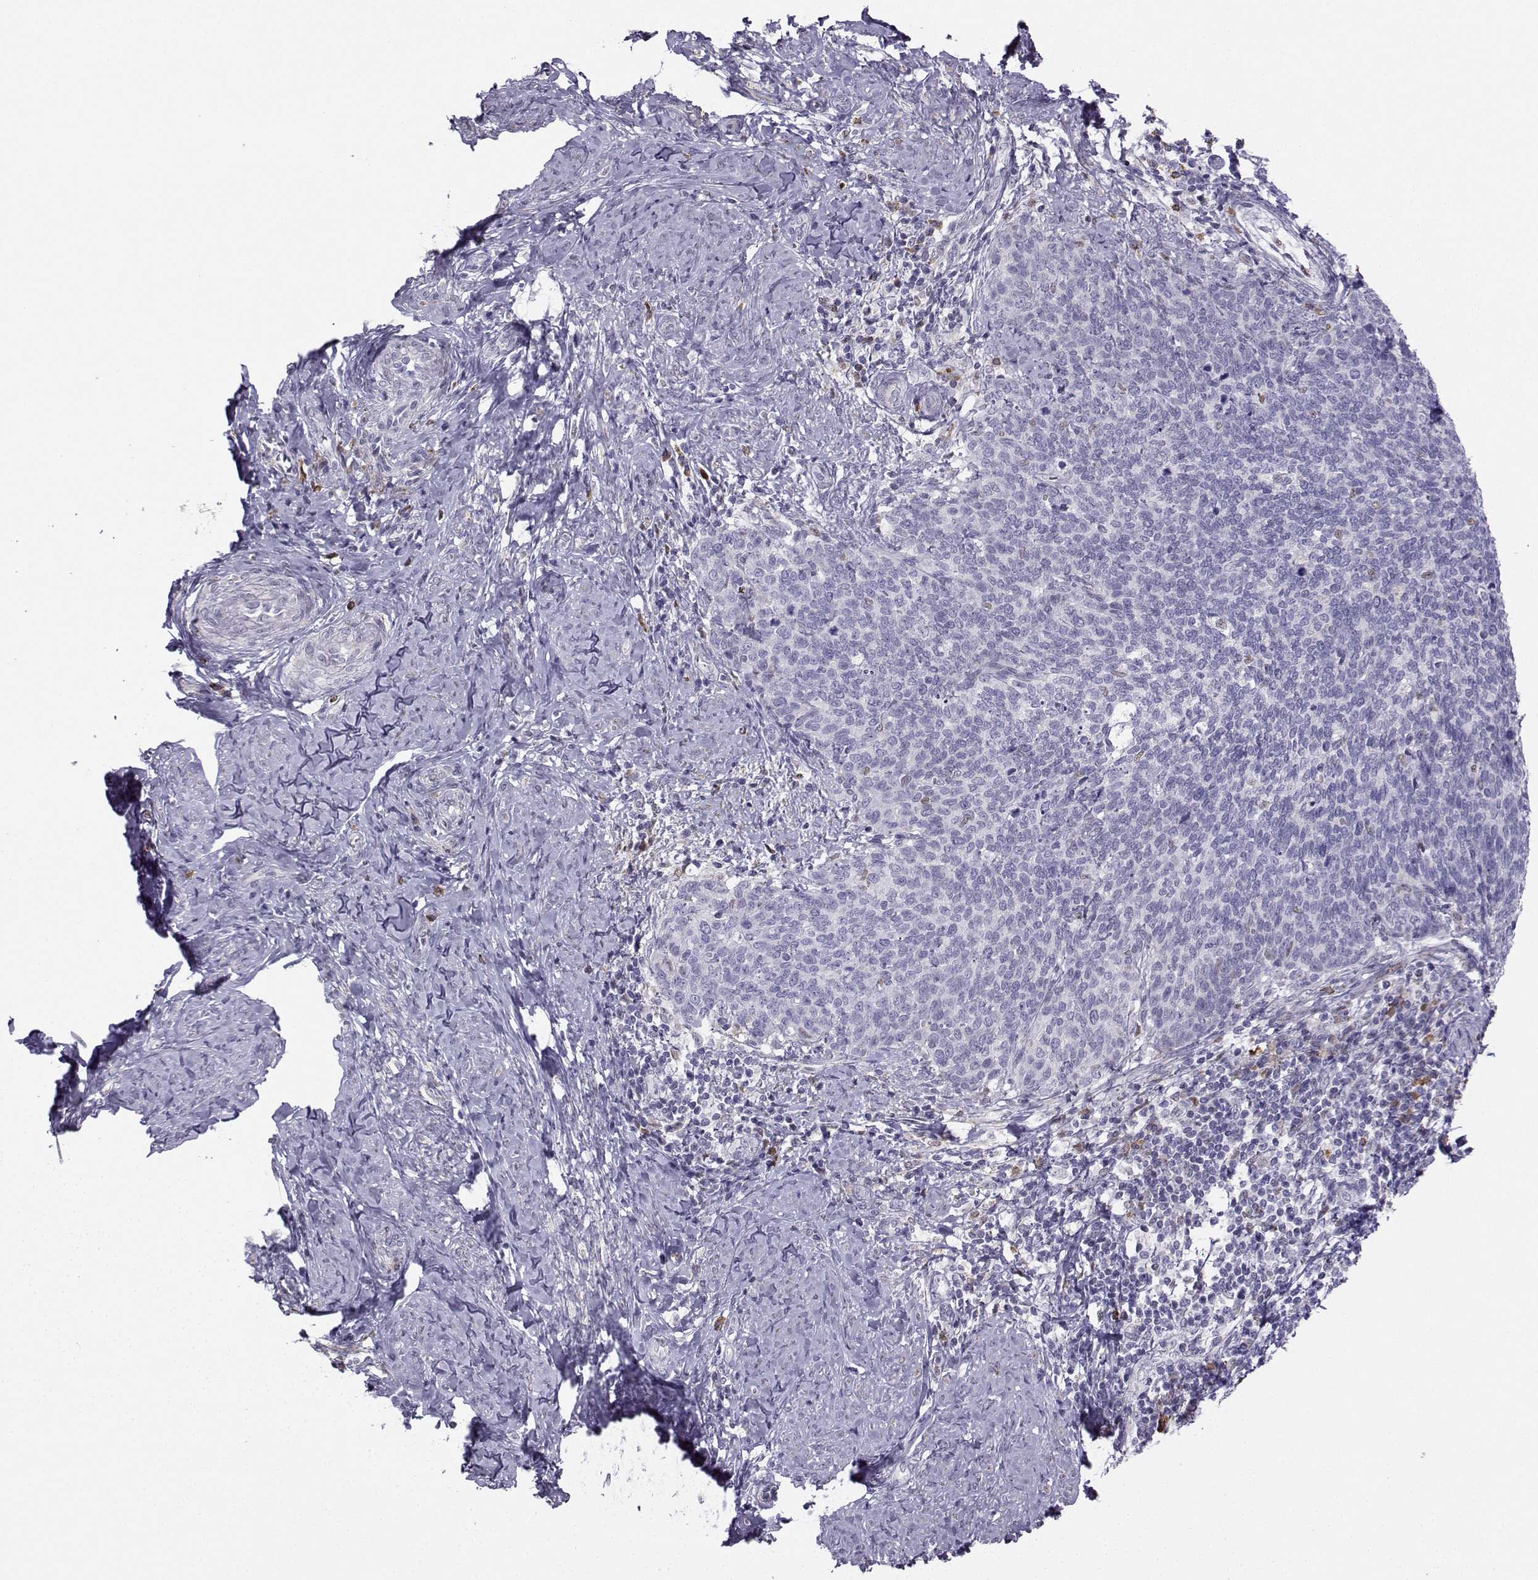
{"staining": {"intensity": "negative", "quantity": "none", "location": "none"}, "tissue": "cervical cancer", "cell_type": "Tumor cells", "image_type": "cancer", "snomed": [{"axis": "morphology", "description": "Normal tissue, NOS"}, {"axis": "morphology", "description": "Squamous cell carcinoma, NOS"}, {"axis": "topography", "description": "Cervix"}], "caption": "DAB immunohistochemical staining of human squamous cell carcinoma (cervical) reveals no significant expression in tumor cells.", "gene": "DCLK3", "patient": {"sex": "female", "age": 39}}